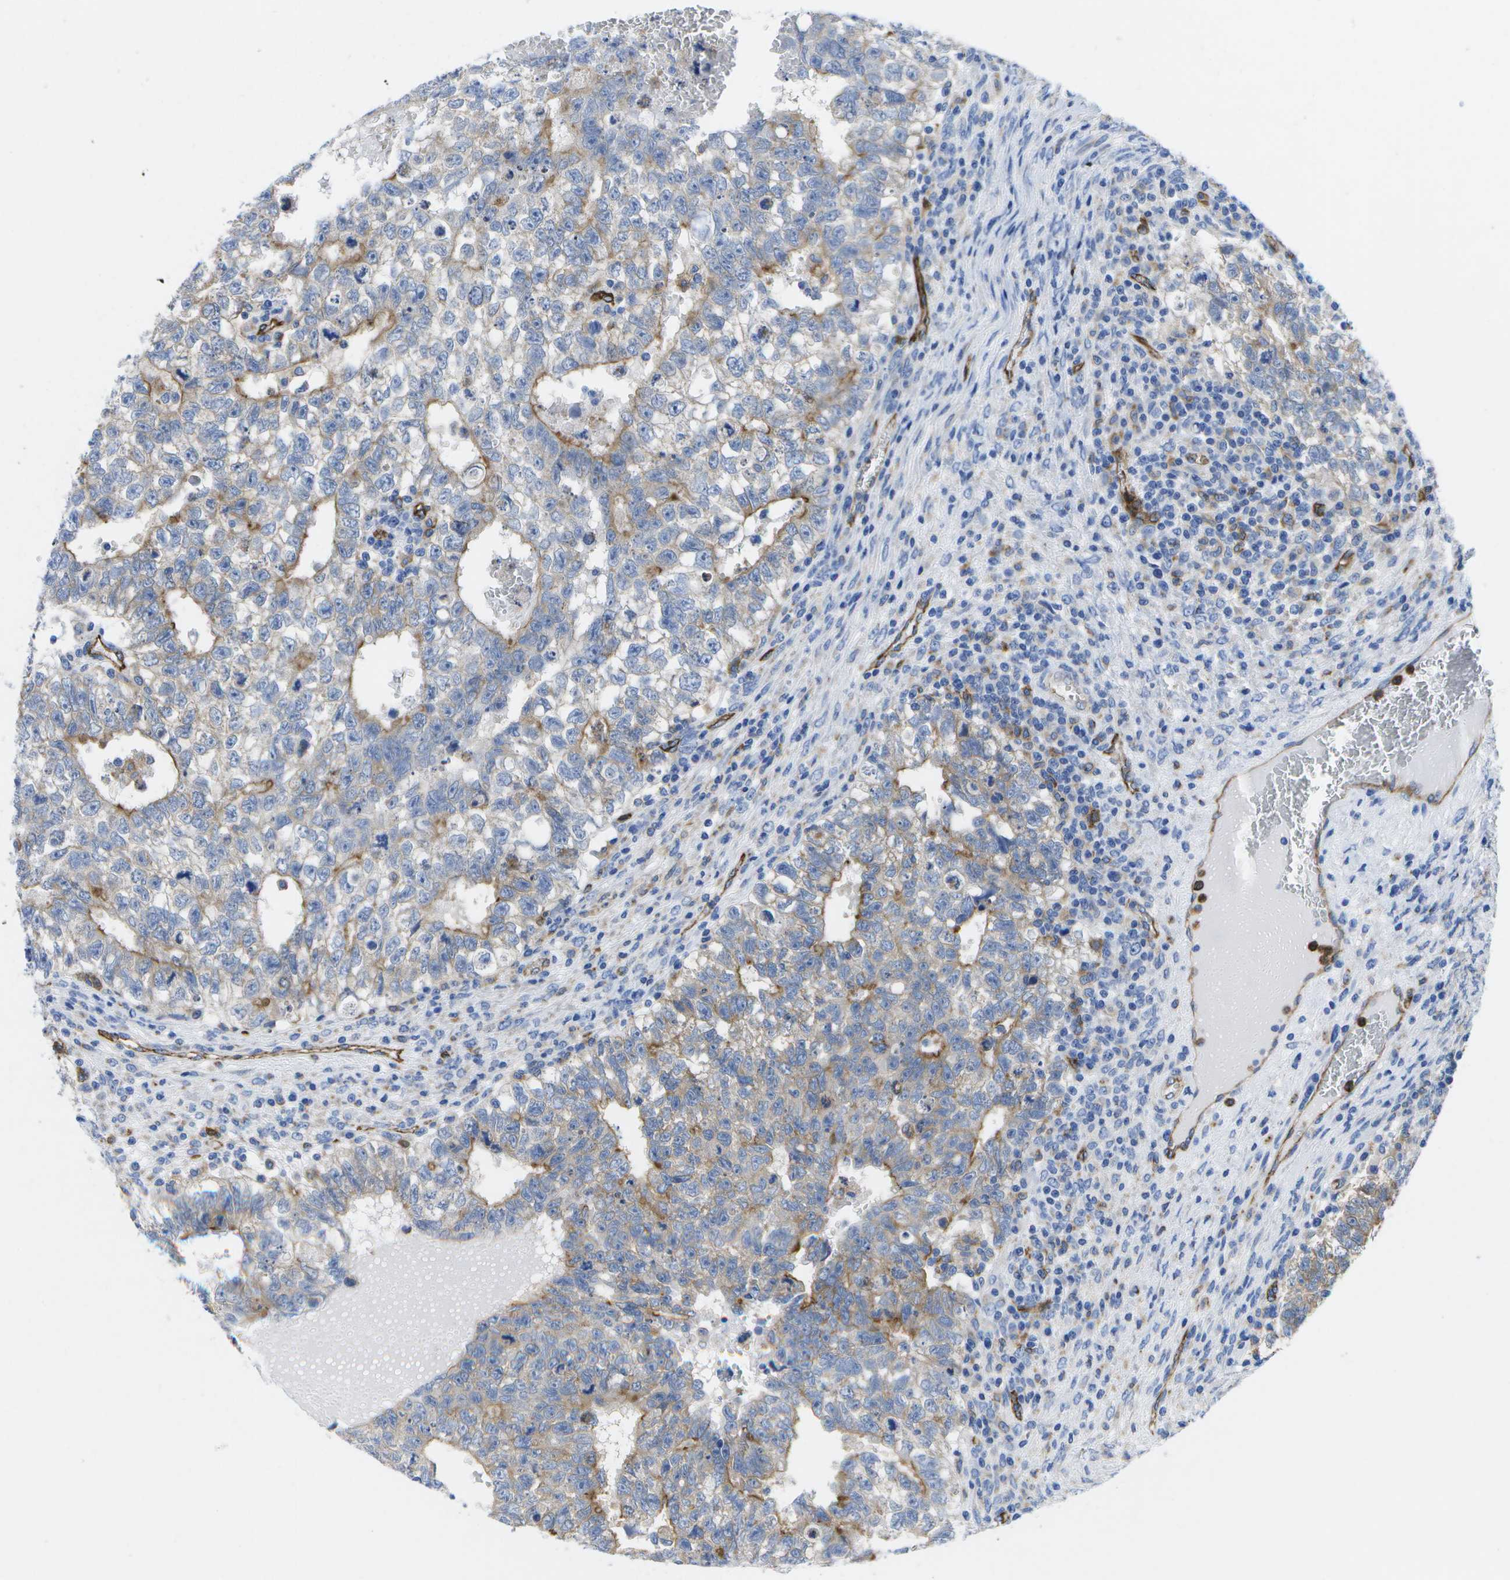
{"staining": {"intensity": "weak", "quantity": "<25%", "location": "cytoplasmic/membranous"}, "tissue": "testis cancer", "cell_type": "Tumor cells", "image_type": "cancer", "snomed": [{"axis": "morphology", "description": "Seminoma, NOS"}, {"axis": "morphology", "description": "Carcinoma, Embryonal, NOS"}, {"axis": "topography", "description": "Testis"}], "caption": "Tumor cells show no significant expression in testis embryonal carcinoma.", "gene": "DYSF", "patient": {"sex": "male", "age": 38}}